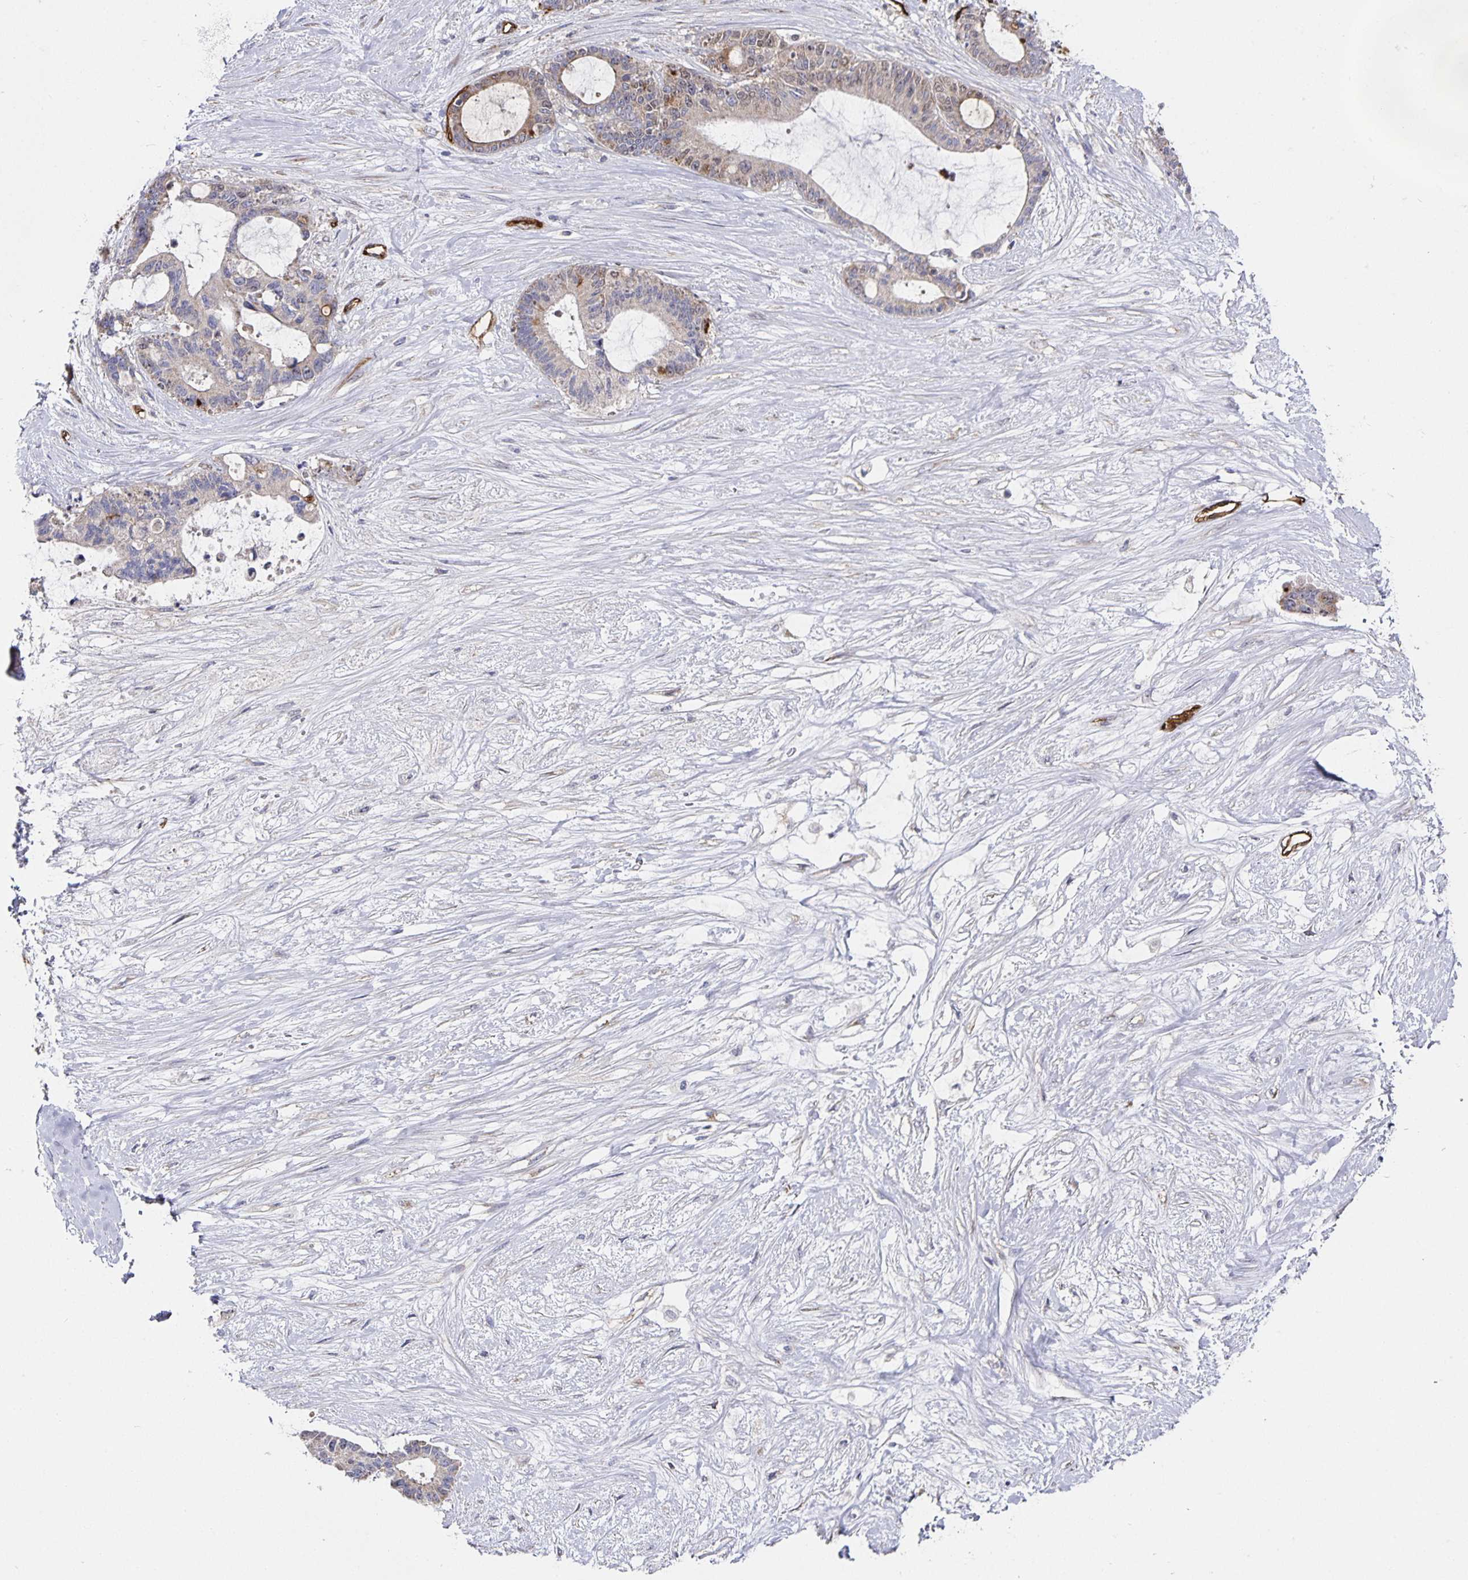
{"staining": {"intensity": "negative", "quantity": "none", "location": "none"}, "tissue": "liver cancer", "cell_type": "Tumor cells", "image_type": "cancer", "snomed": [{"axis": "morphology", "description": "Normal tissue, NOS"}, {"axis": "morphology", "description": "Cholangiocarcinoma"}, {"axis": "topography", "description": "Liver"}, {"axis": "topography", "description": "Peripheral nerve tissue"}], "caption": "The IHC image has no significant staining in tumor cells of liver cancer (cholangiocarcinoma) tissue.", "gene": "PODXL", "patient": {"sex": "female", "age": 73}}